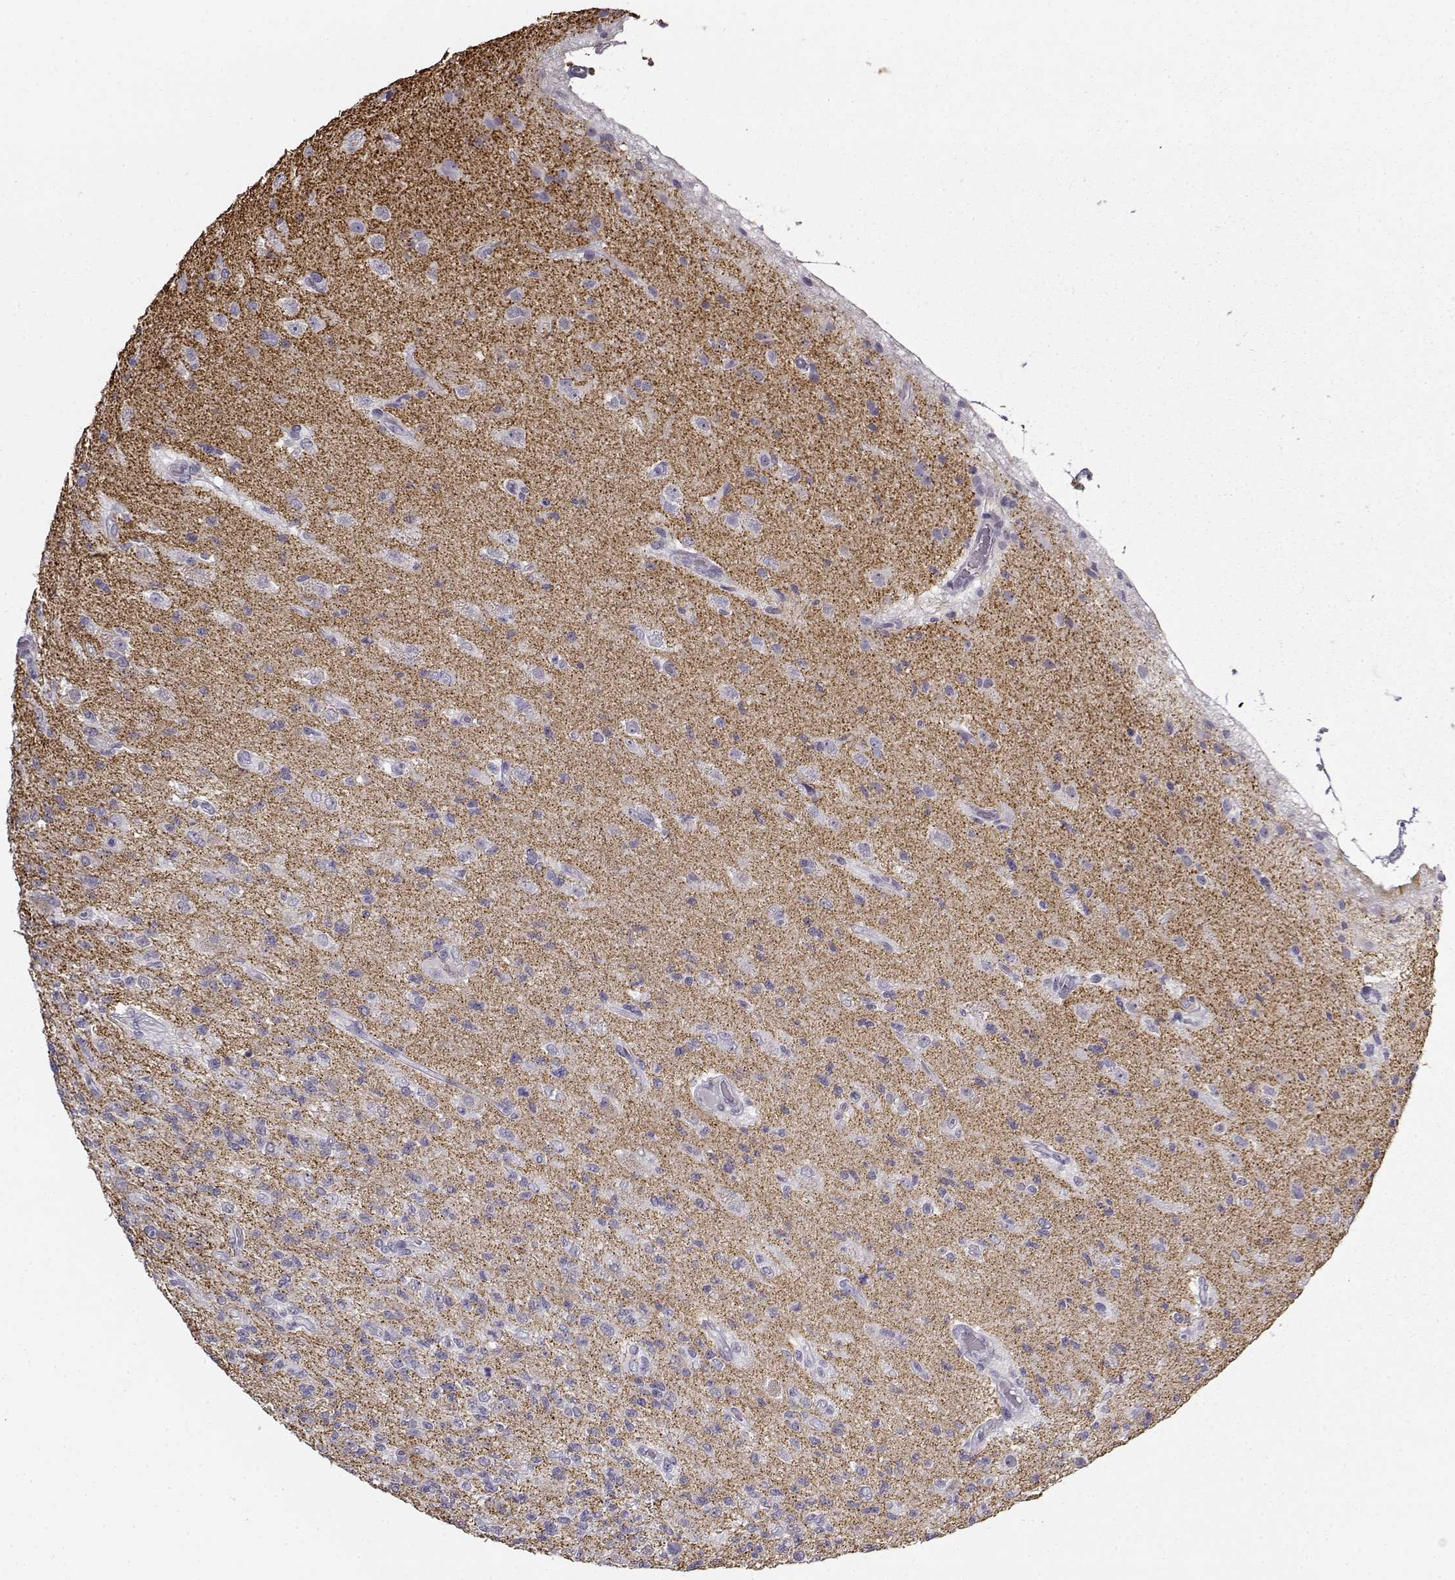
{"staining": {"intensity": "negative", "quantity": "none", "location": "none"}, "tissue": "glioma", "cell_type": "Tumor cells", "image_type": "cancer", "snomed": [{"axis": "morphology", "description": "Glioma, malignant, High grade"}, {"axis": "topography", "description": "Brain"}], "caption": "A high-resolution micrograph shows immunohistochemistry staining of glioma, which reveals no significant staining in tumor cells.", "gene": "SNCA", "patient": {"sex": "male", "age": 56}}